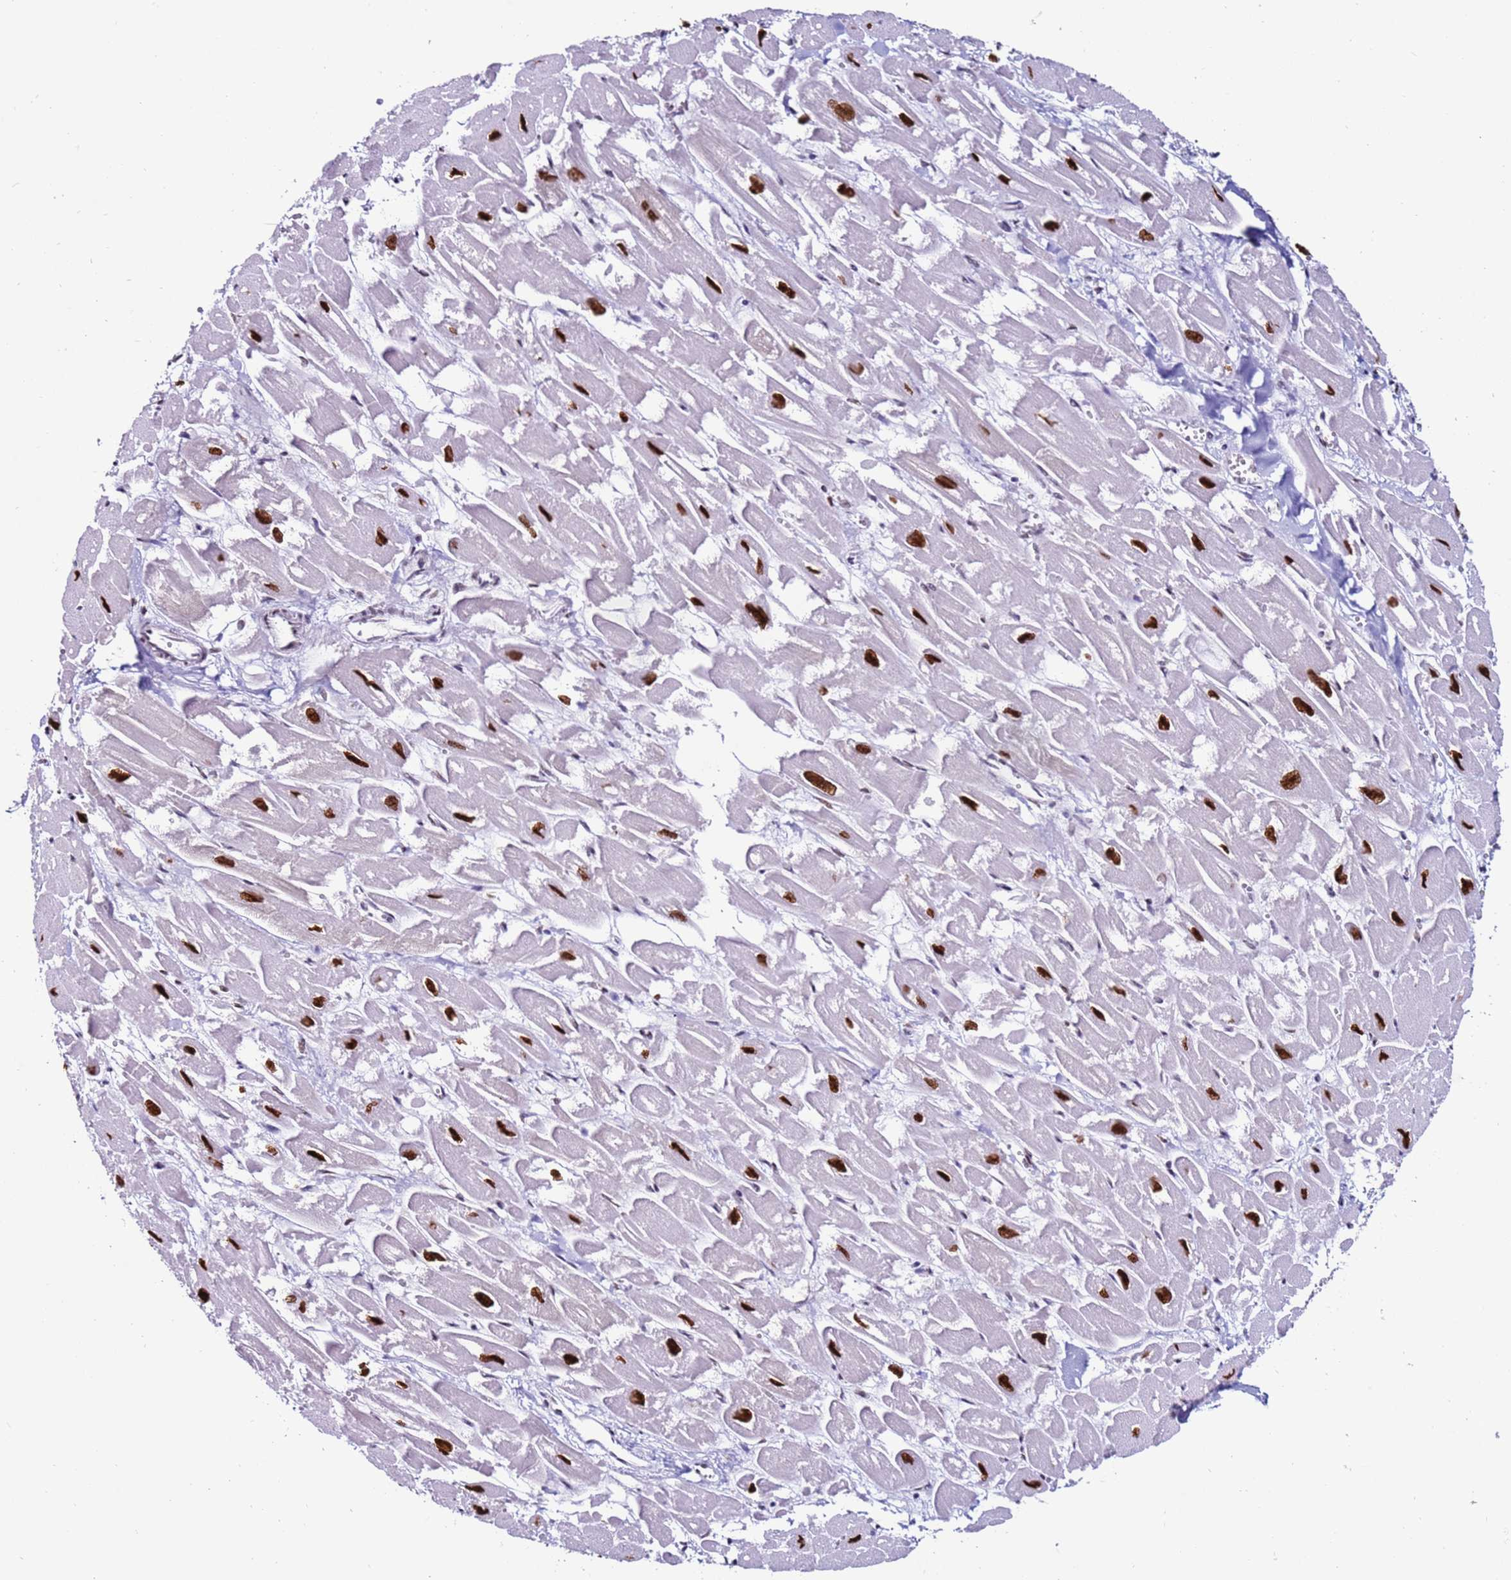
{"staining": {"intensity": "strong", "quantity": ">75%", "location": "nuclear"}, "tissue": "heart muscle", "cell_type": "Cardiomyocytes", "image_type": "normal", "snomed": [{"axis": "morphology", "description": "Normal tissue, NOS"}, {"axis": "topography", "description": "Heart"}], "caption": "About >75% of cardiomyocytes in benign human heart muscle exhibit strong nuclear protein expression as visualized by brown immunohistochemical staining.", "gene": "KPNA4", "patient": {"sex": "male", "age": 54}}